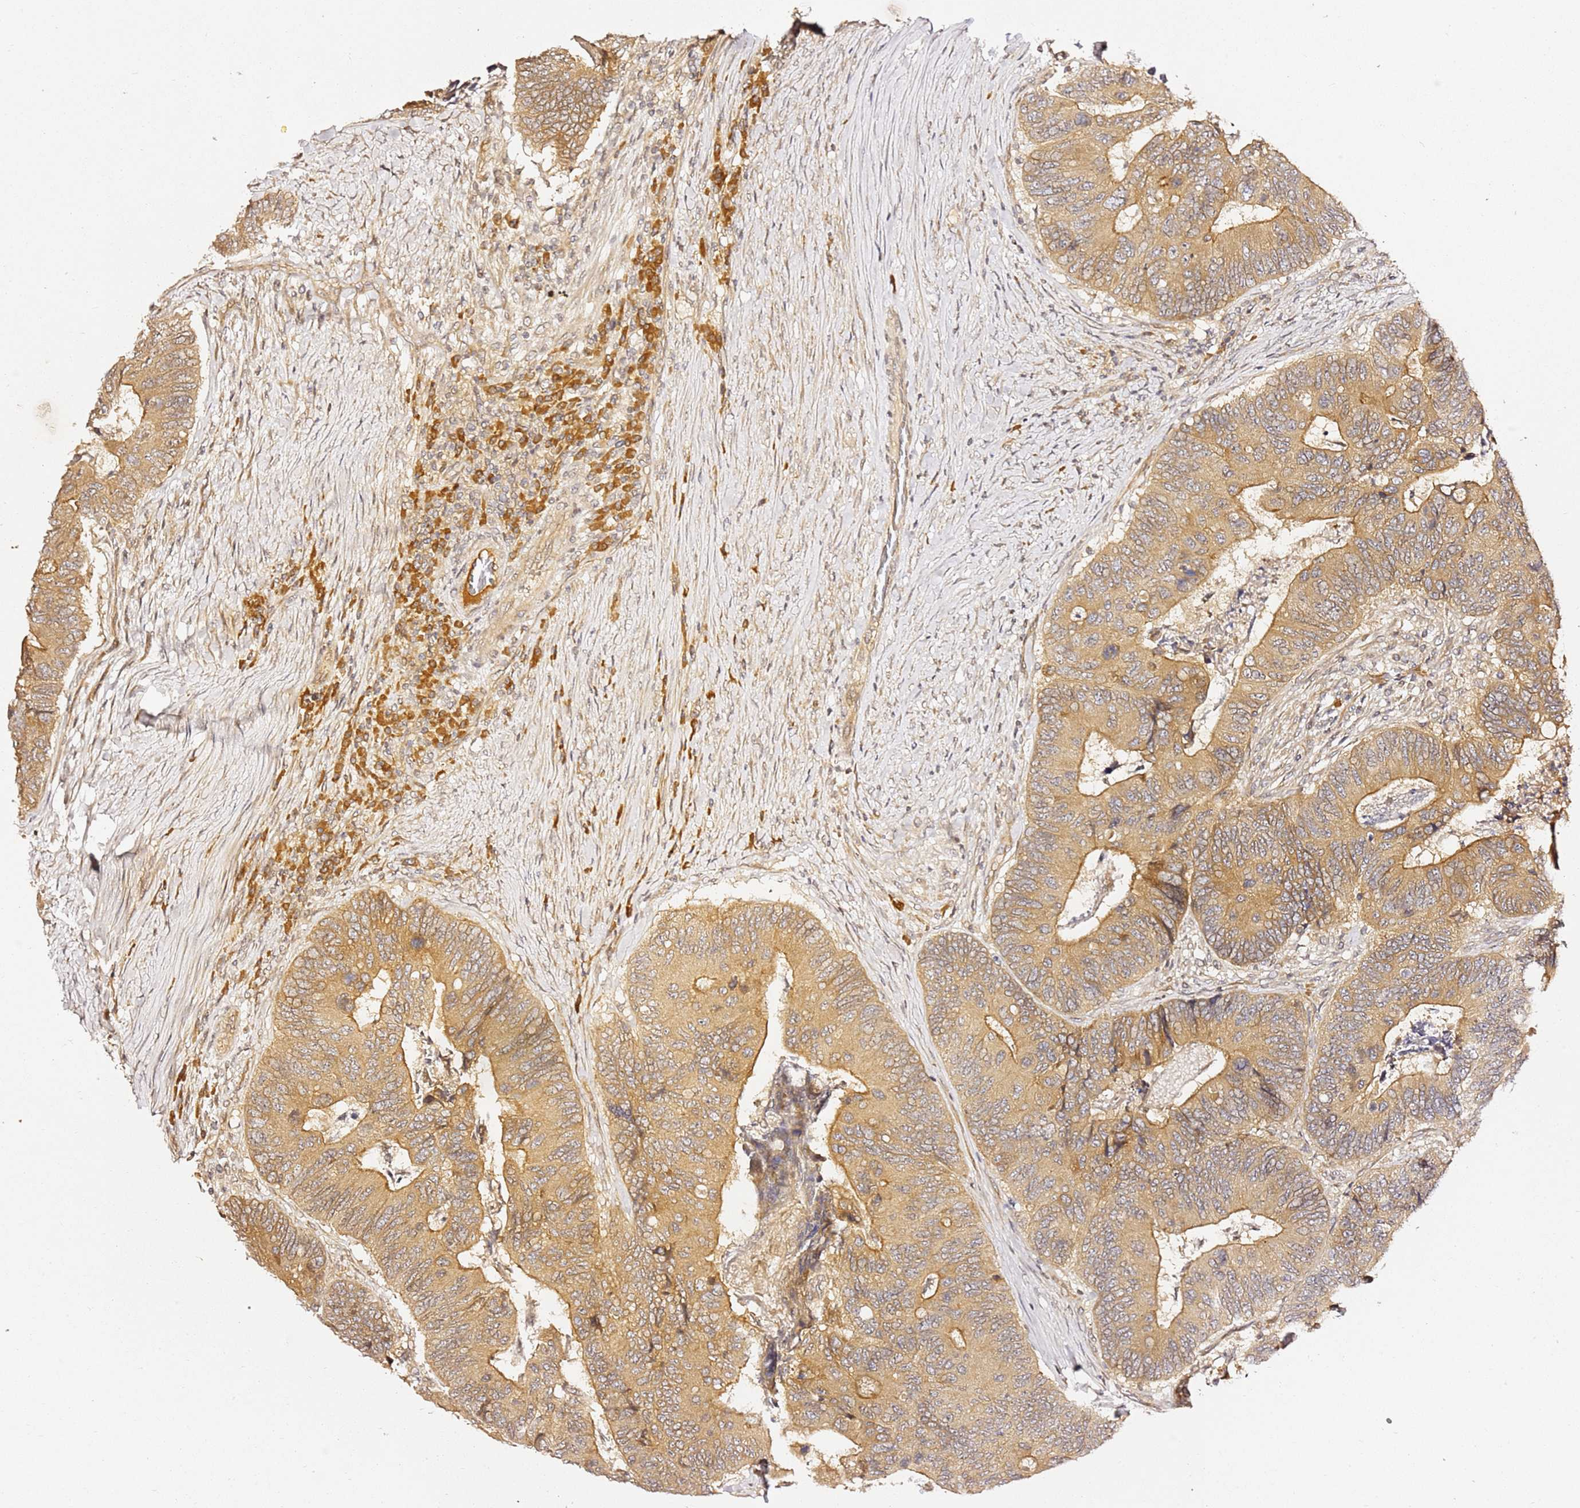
{"staining": {"intensity": "moderate", "quantity": ">75%", "location": "cytoplasmic/membranous"}, "tissue": "colorectal cancer", "cell_type": "Tumor cells", "image_type": "cancer", "snomed": [{"axis": "morphology", "description": "Adenocarcinoma, NOS"}, {"axis": "topography", "description": "Colon"}], "caption": "A micrograph of adenocarcinoma (colorectal) stained for a protein reveals moderate cytoplasmic/membranous brown staining in tumor cells.", "gene": "OSBPL2", "patient": {"sex": "female", "age": 67}}